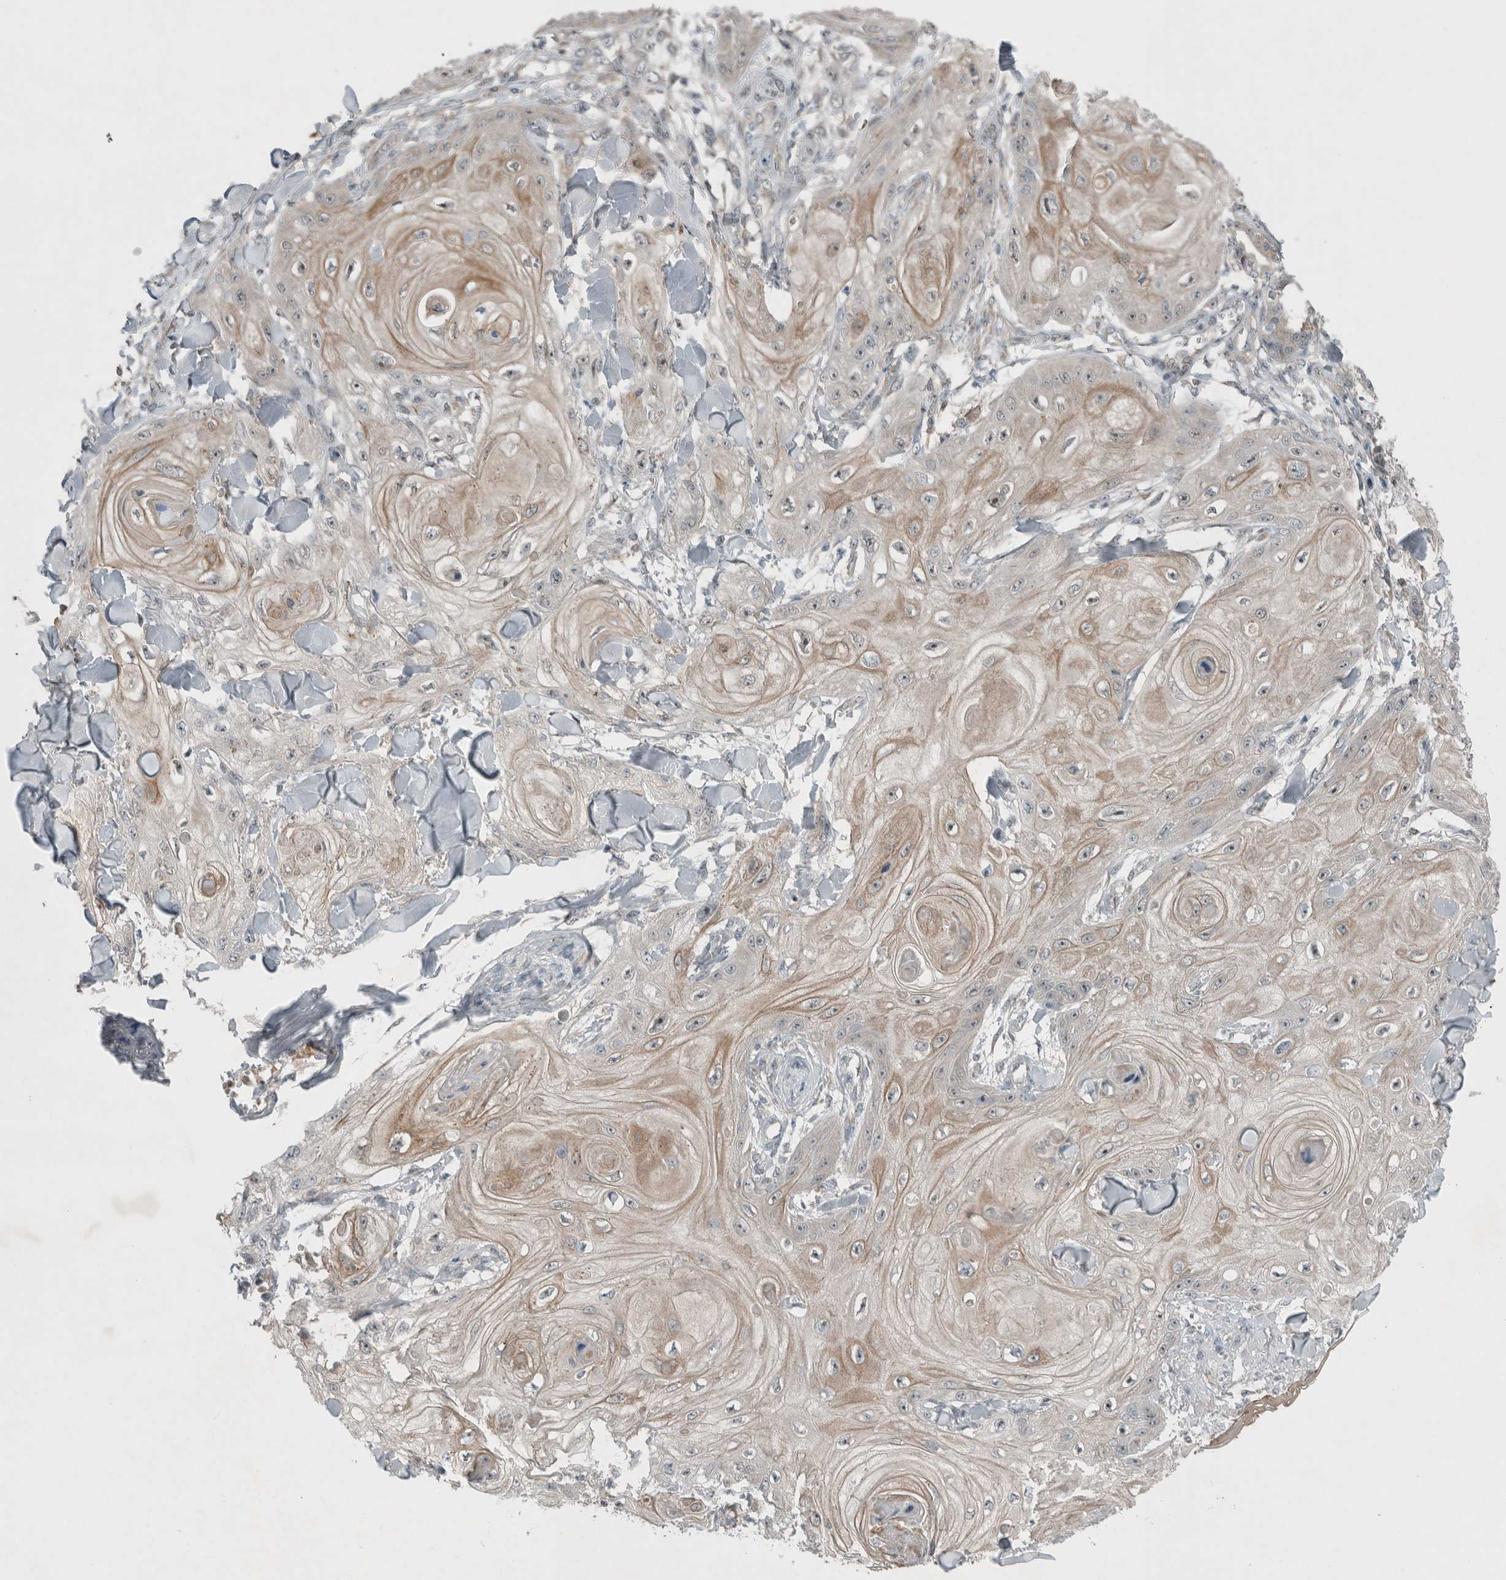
{"staining": {"intensity": "weak", "quantity": "<25%", "location": "cytoplasmic/membranous"}, "tissue": "skin cancer", "cell_type": "Tumor cells", "image_type": "cancer", "snomed": [{"axis": "morphology", "description": "Squamous cell carcinoma, NOS"}, {"axis": "topography", "description": "Skin"}], "caption": "Micrograph shows no protein staining in tumor cells of skin cancer tissue. (DAB IHC visualized using brightfield microscopy, high magnification).", "gene": "RALGDS", "patient": {"sex": "male", "age": 74}}